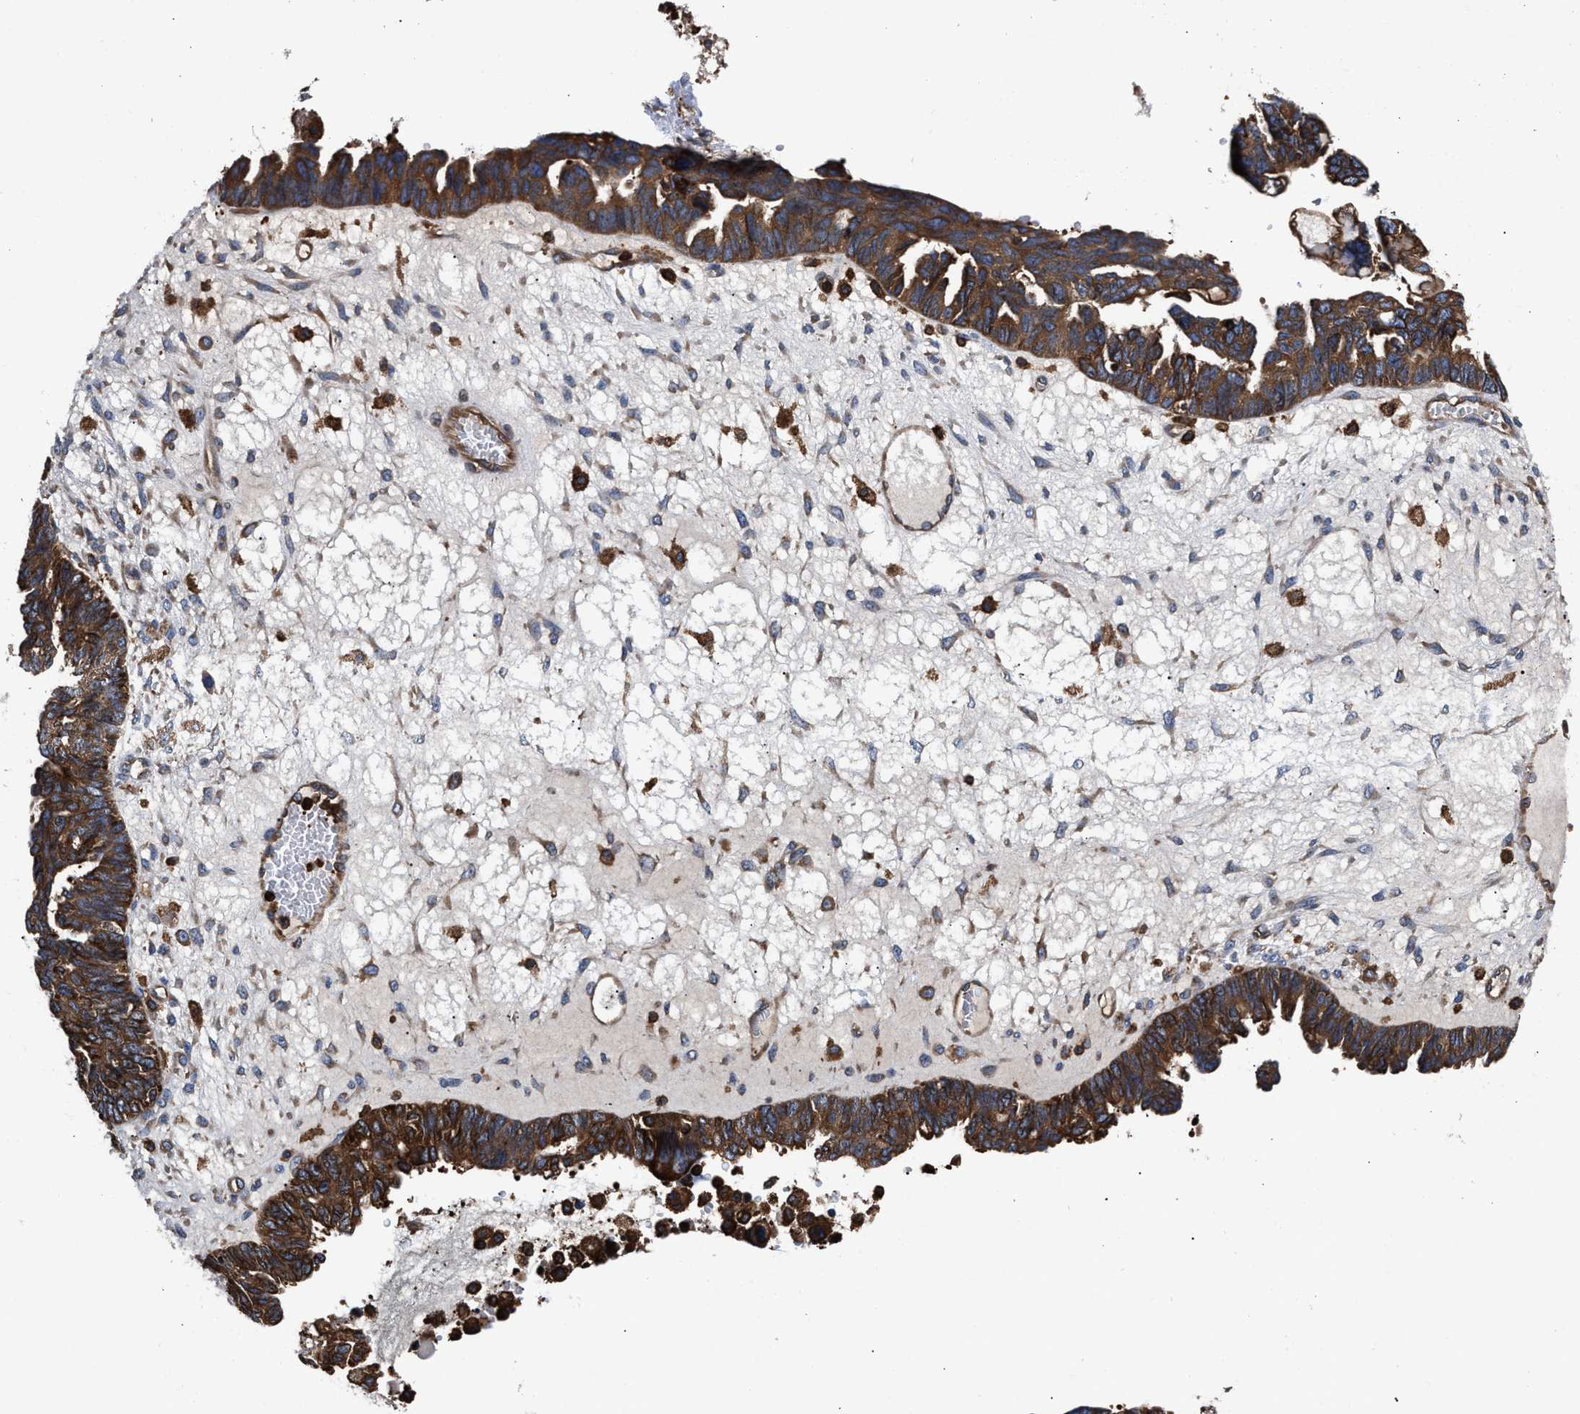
{"staining": {"intensity": "strong", "quantity": ">75%", "location": "cytoplasmic/membranous"}, "tissue": "ovarian cancer", "cell_type": "Tumor cells", "image_type": "cancer", "snomed": [{"axis": "morphology", "description": "Cystadenocarcinoma, serous, NOS"}, {"axis": "topography", "description": "Ovary"}], "caption": "High-power microscopy captured an immunohistochemistry photomicrograph of ovarian cancer, revealing strong cytoplasmic/membranous staining in about >75% of tumor cells. (DAB (3,3'-diaminobenzidine) = brown stain, brightfield microscopy at high magnification).", "gene": "KYAT1", "patient": {"sex": "female", "age": 79}}